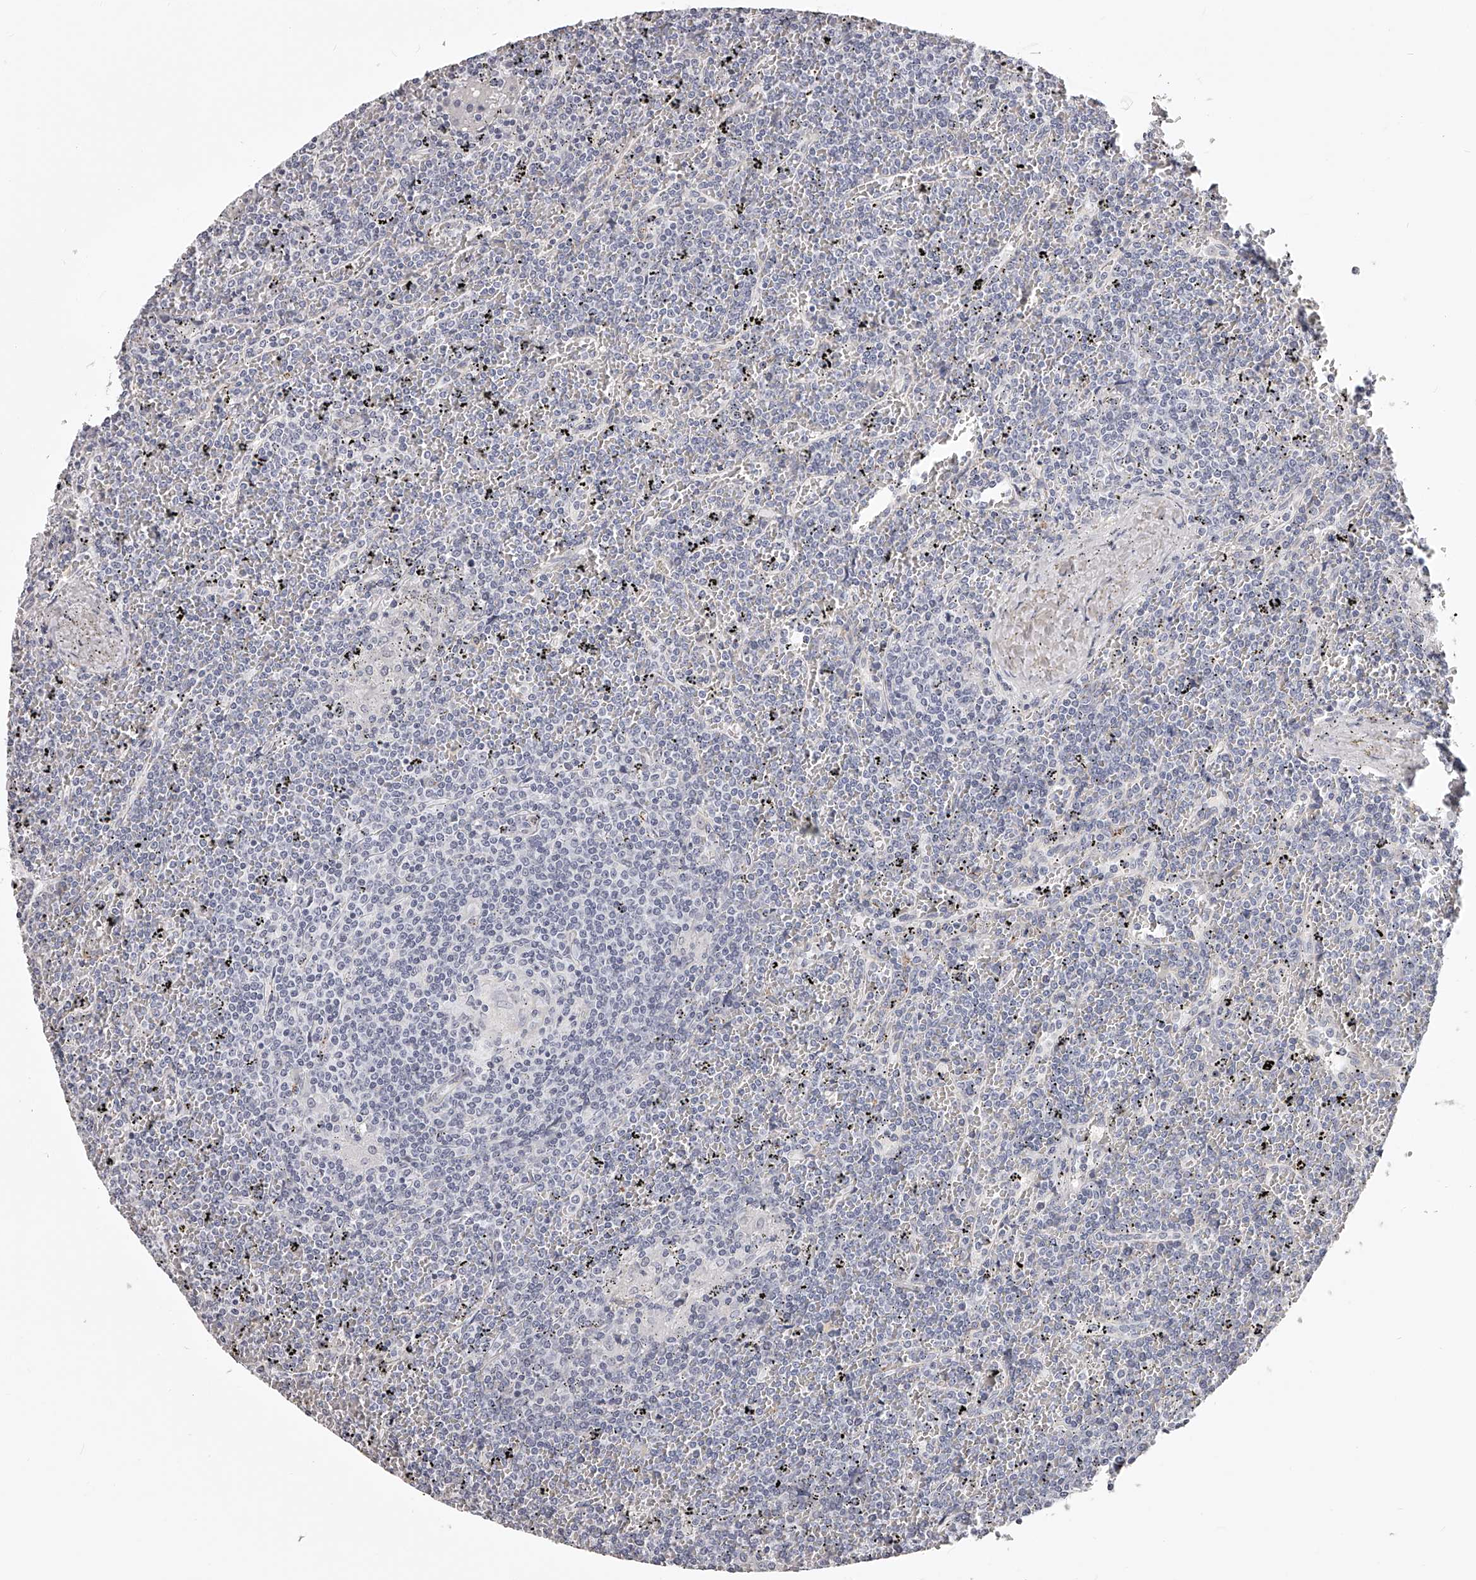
{"staining": {"intensity": "negative", "quantity": "none", "location": "none"}, "tissue": "lymphoma", "cell_type": "Tumor cells", "image_type": "cancer", "snomed": [{"axis": "morphology", "description": "Malignant lymphoma, non-Hodgkin's type, Low grade"}, {"axis": "topography", "description": "Spleen"}], "caption": "Protein analysis of malignant lymphoma, non-Hodgkin's type (low-grade) shows no significant positivity in tumor cells.", "gene": "DMRT1", "patient": {"sex": "female", "age": 19}}